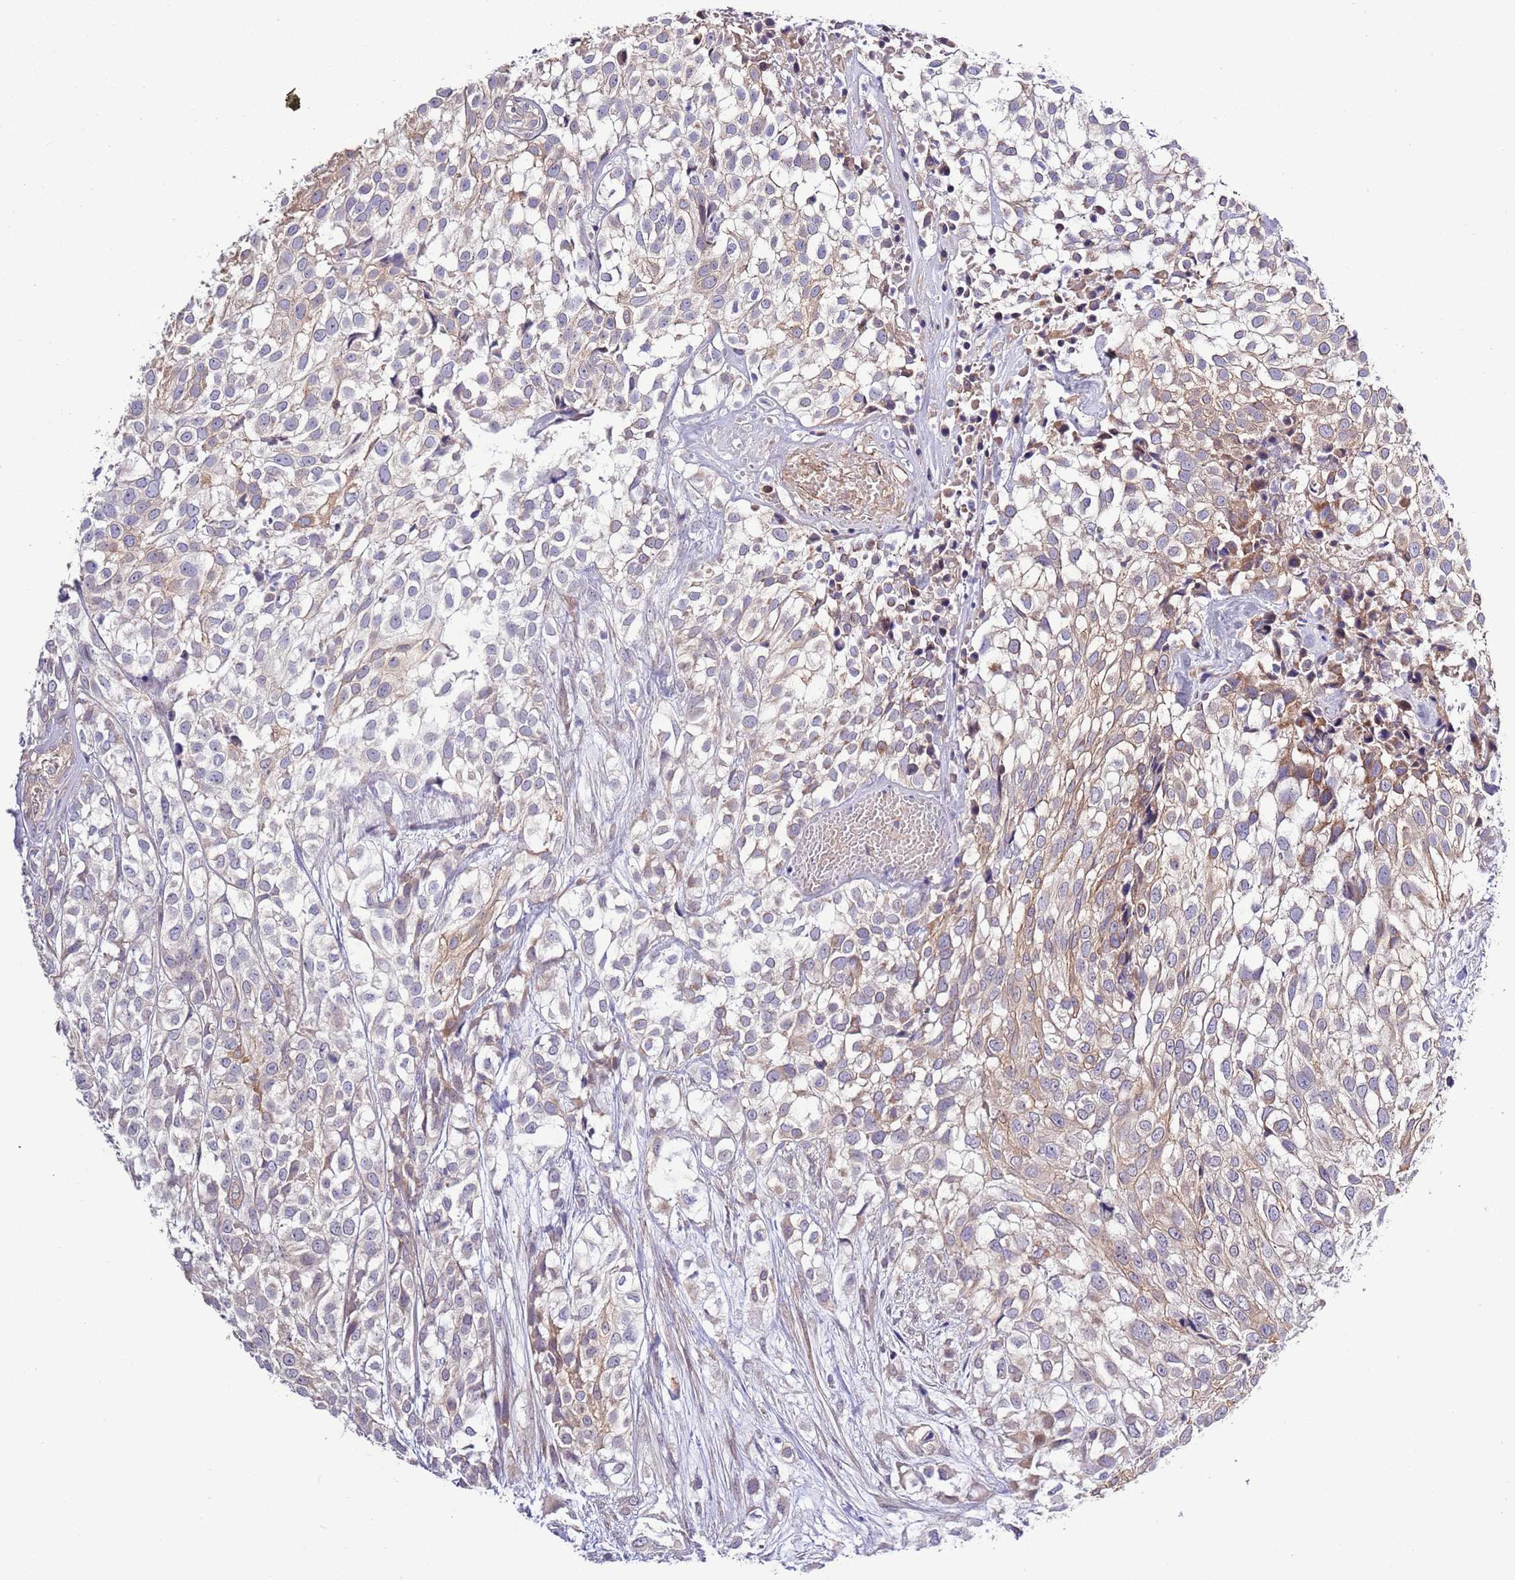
{"staining": {"intensity": "weak", "quantity": "<25%", "location": "cytoplasmic/membranous"}, "tissue": "urothelial cancer", "cell_type": "Tumor cells", "image_type": "cancer", "snomed": [{"axis": "morphology", "description": "Urothelial carcinoma, High grade"}, {"axis": "topography", "description": "Urinary bladder"}], "caption": "Immunohistochemical staining of human high-grade urothelial carcinoma exhibits no significant expression in tumor cells. (Stains: DAB (3,3'-diaminobenzidine) immunohistochemistry (IHC) with hematoxylin counter stain, Microscopy: brightfield microscopy at high magnification).", "gene": "LIPJ", "patient": {"sex": "male", "age": 56}}